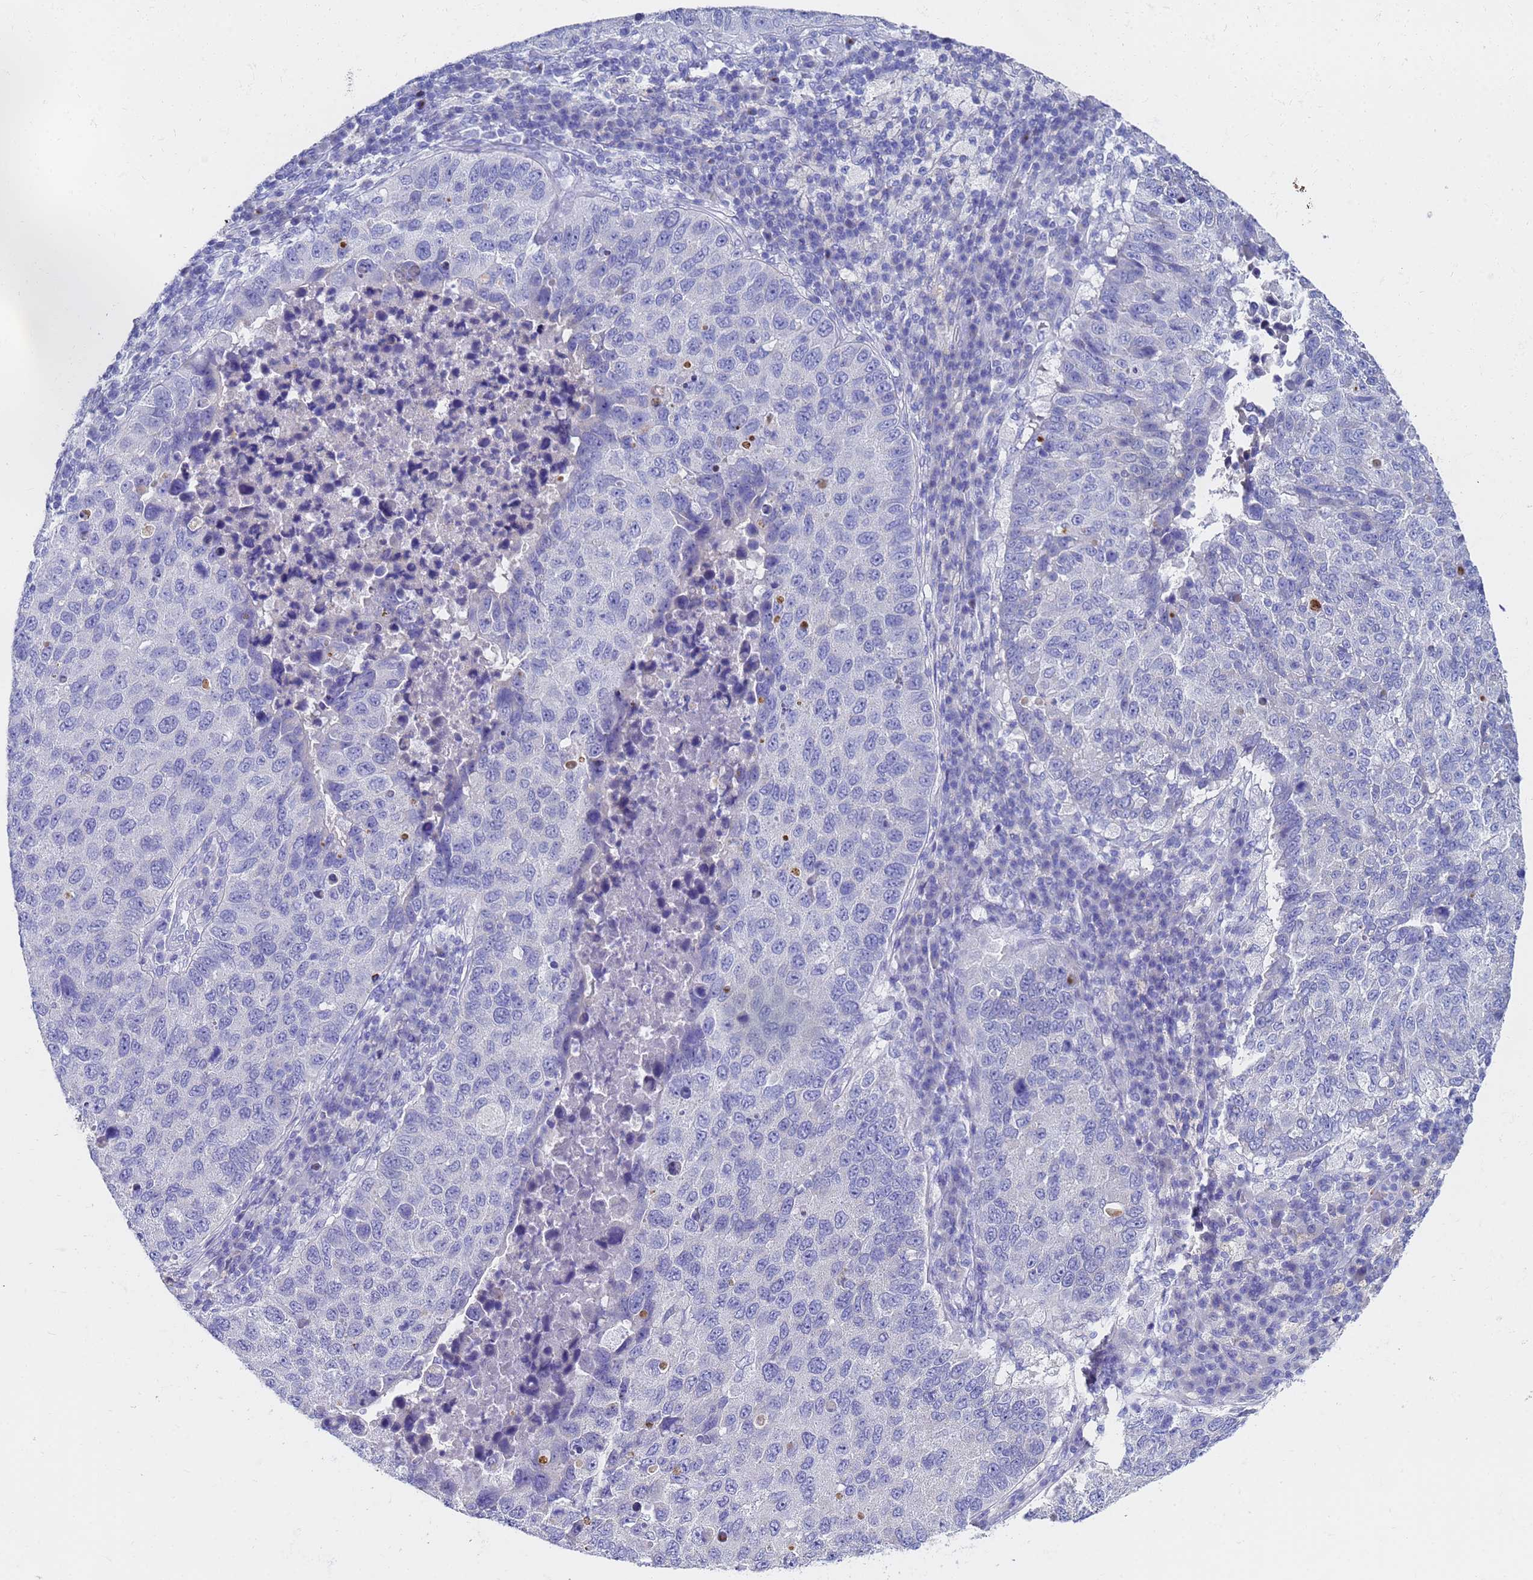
{"staining": {"intensity": "negative", "quantity": "none", "location": "none"}, "tissue": "lung cancer", "cell_type": "Tumor cells", "image_type": "cancer", "snomed": [{"axis": "morphology", "description": "Squamous cell carcinoma, NOS"}, {"axis": "topography", "description": "Lung"}], "caption": "Tumor cells are negative for brown protein staining in squamous cell carcinoma (lung).", "gene": "C2orf72", "patient": {"sex": "male", "age": 73}}